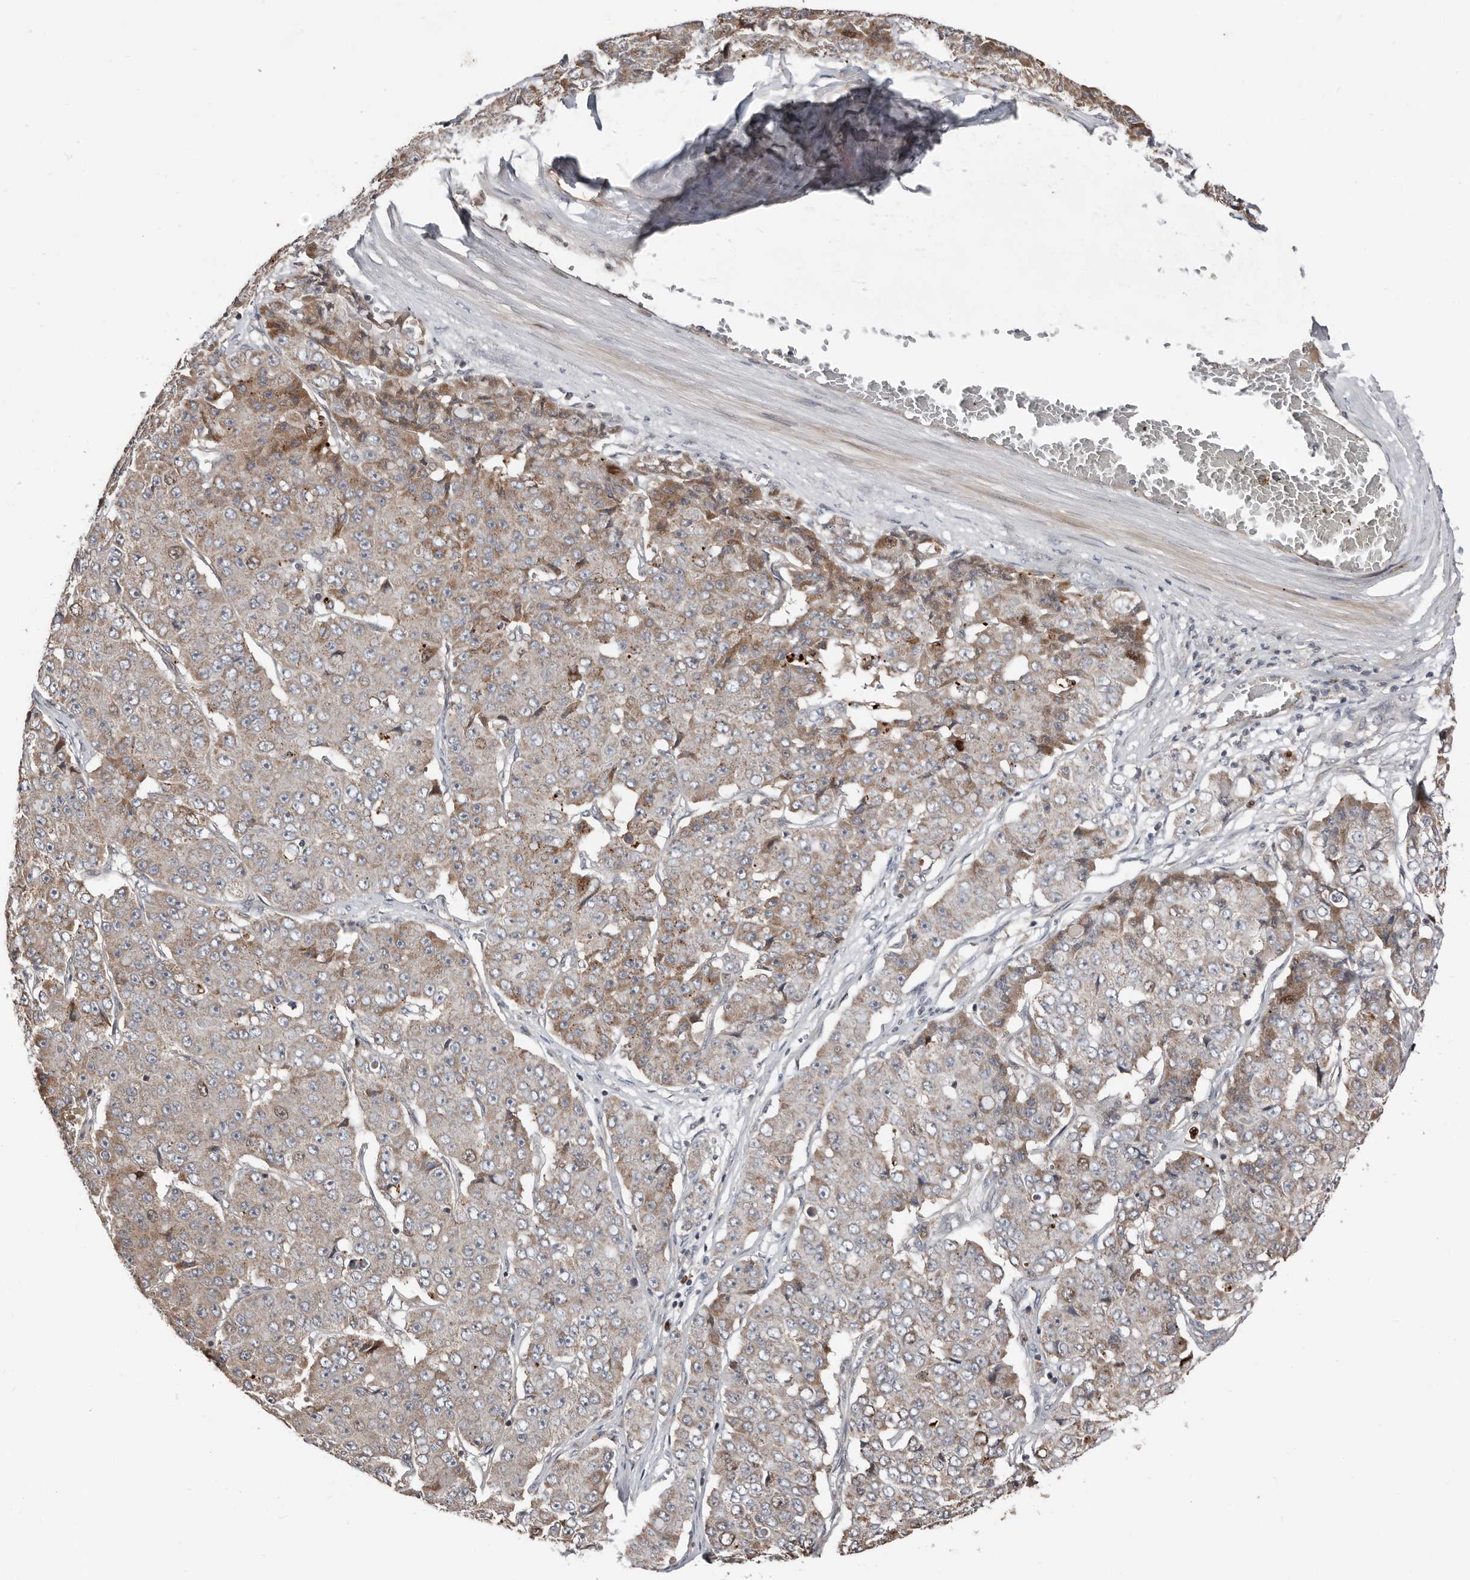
{"staining": {"intensity": "moderate", "quantity": "<25%", "location": "cytoplasmic/membranous"}, "tissue": "pancreatic cancer", "cell_type": "Tumor cells", "image_type": "cancer", "snomed": [{"axis": "morphology", "description": "Adenocarcinoma, NOS"}, {"axis": "topography", "description": "Pancreas"}], "caption": "Immunohistochemistry (IHC) of pancreatic adenocarcinoma reveals low levels of moderate cytoplasmic/membranous positivity in about <25% of tumor cells.", "gene": "SMYD4", "patient": {"sex": "male", "age": 50}}